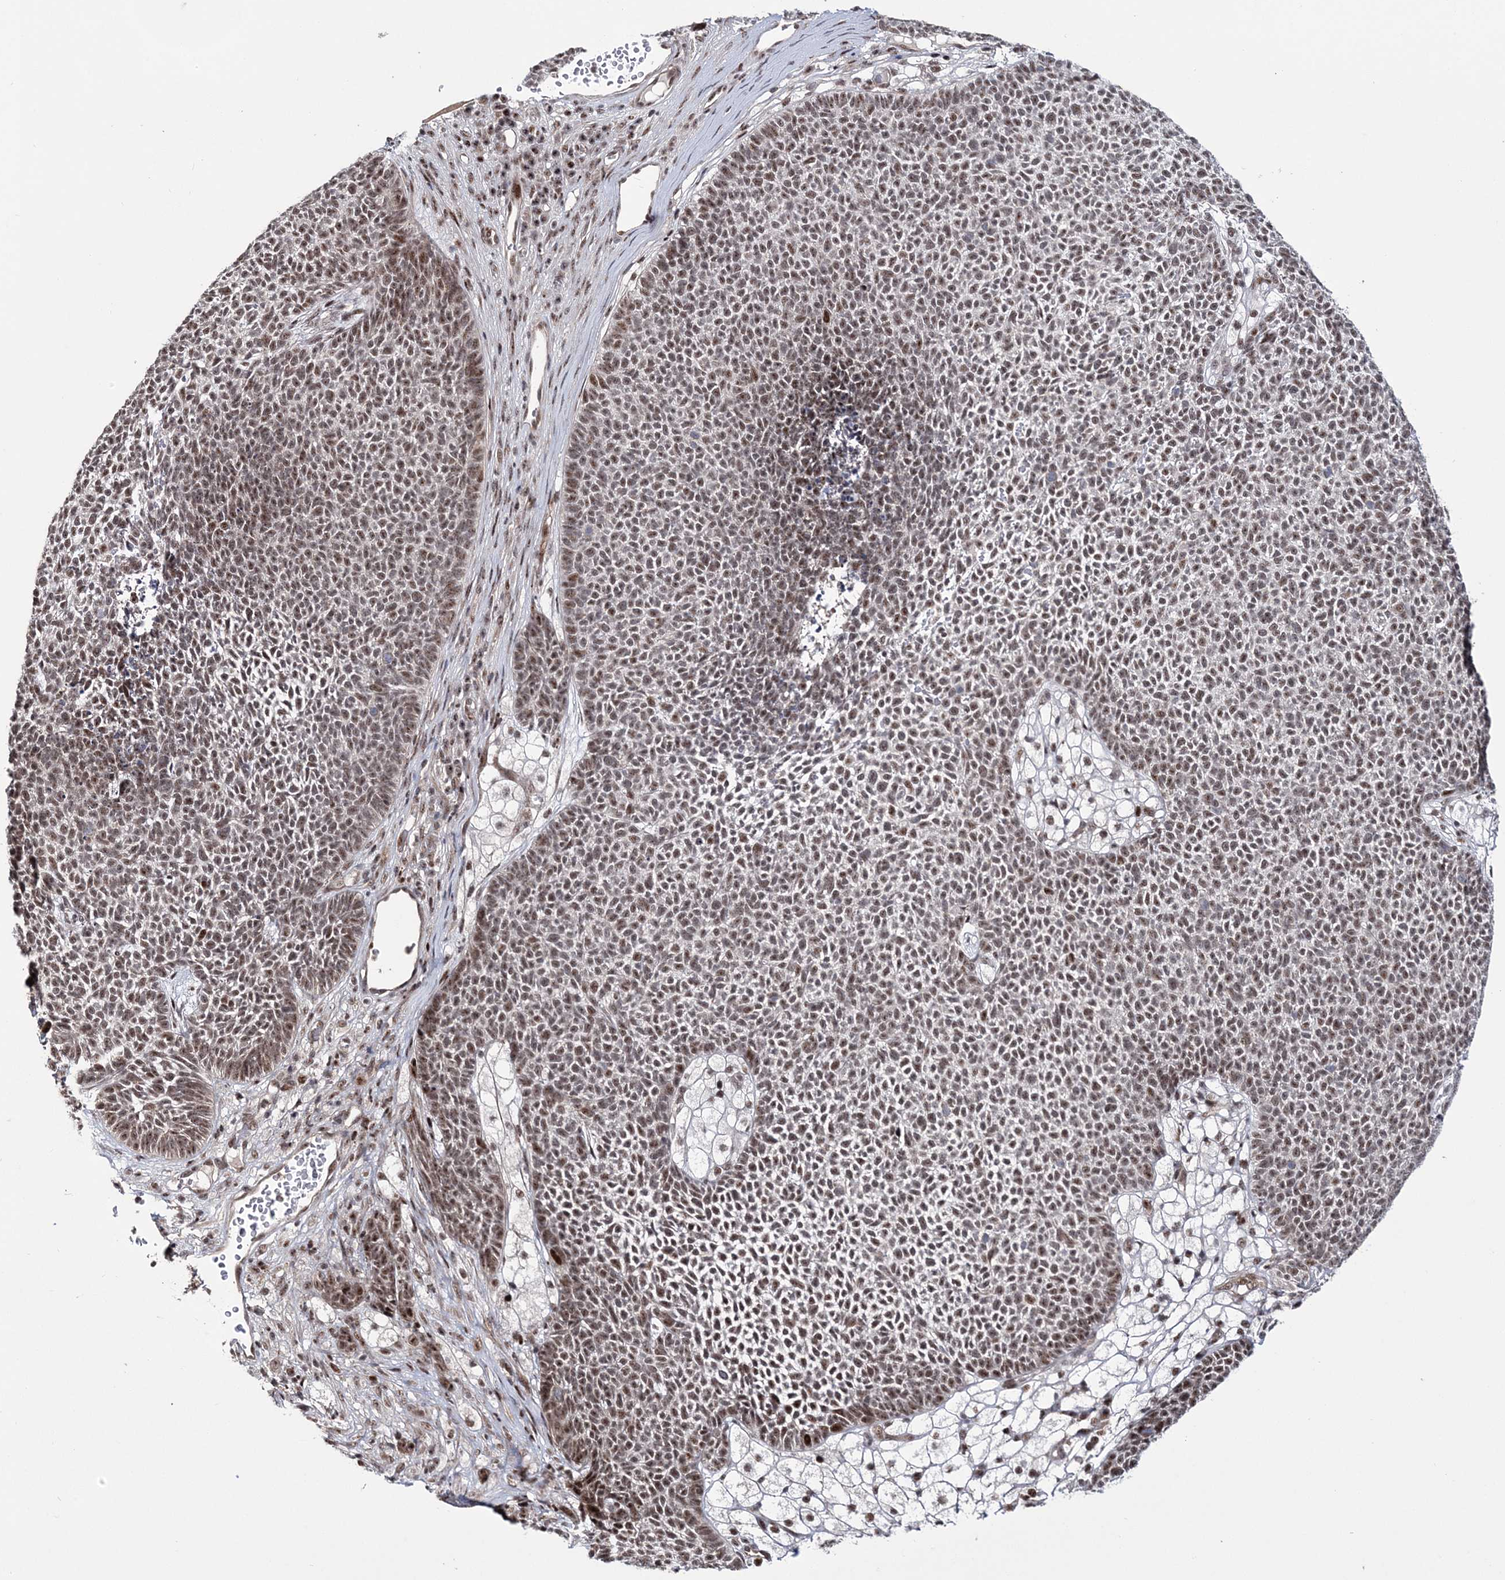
{"staining": {"intensity": "moderate", "quantity": "<25%", "location": "nuclear"}, "tissue": "skin cancer", "cell_type": "Tumor cells", "image_type": "cancer", "snomed": [{"axis": "morphology", "description": "Basal cell carcinoma"}, {"axis": "topography", "description": "Skin"}], "caption": "Basal cell carcinoma (skin) tissue shows moderate nuclear positivity in about <25% of tumor cells (brown staining indicates protein expression, while blue staining denotes nuclei).", "gene": "TATDN2", "patient": {"sex": "female", "age": 84}}